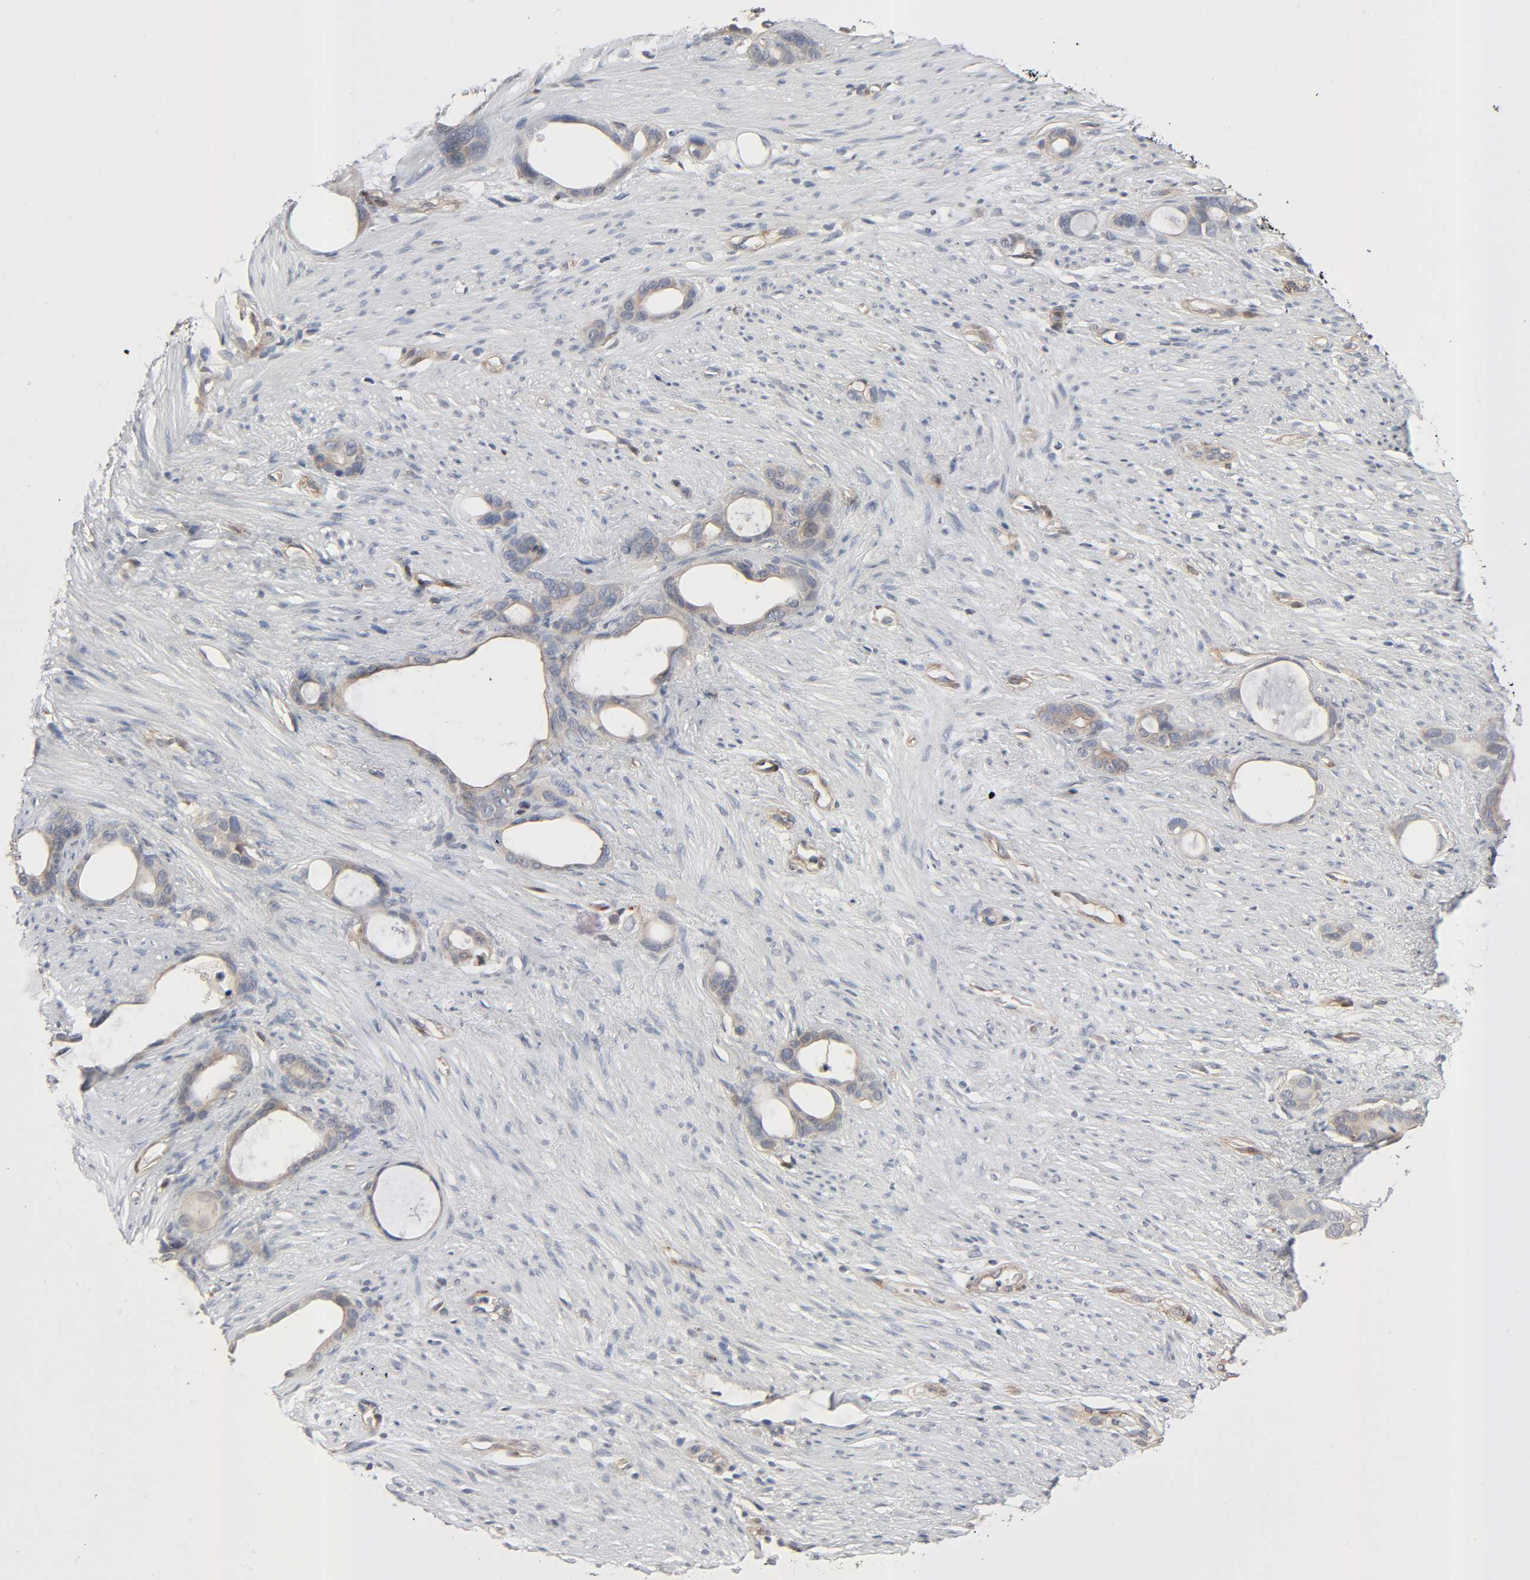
{"staining": {"intensity": "weak", "quantity": "25%-75%", "location": "cytoplasmic/membranous"}, "tissue": "stomach cancer", "cell_type": "Tumor cells", "image_type": "cancer", "snomed": [{"axis": "morphology", "description": "Adenocarcinoma, NOS"}, {"axis": "topography", "description": "Stomach"}], "caption": "A high-resolution histopathology image shows IHC staining of stomach cancer (adenocarcinoma), which shows weak cytoplasmic/membranous positivity in approximately 25%-75% of tumor cells.", "gene": "PTK2", "patient": {"sex": "female", "age": 75}}